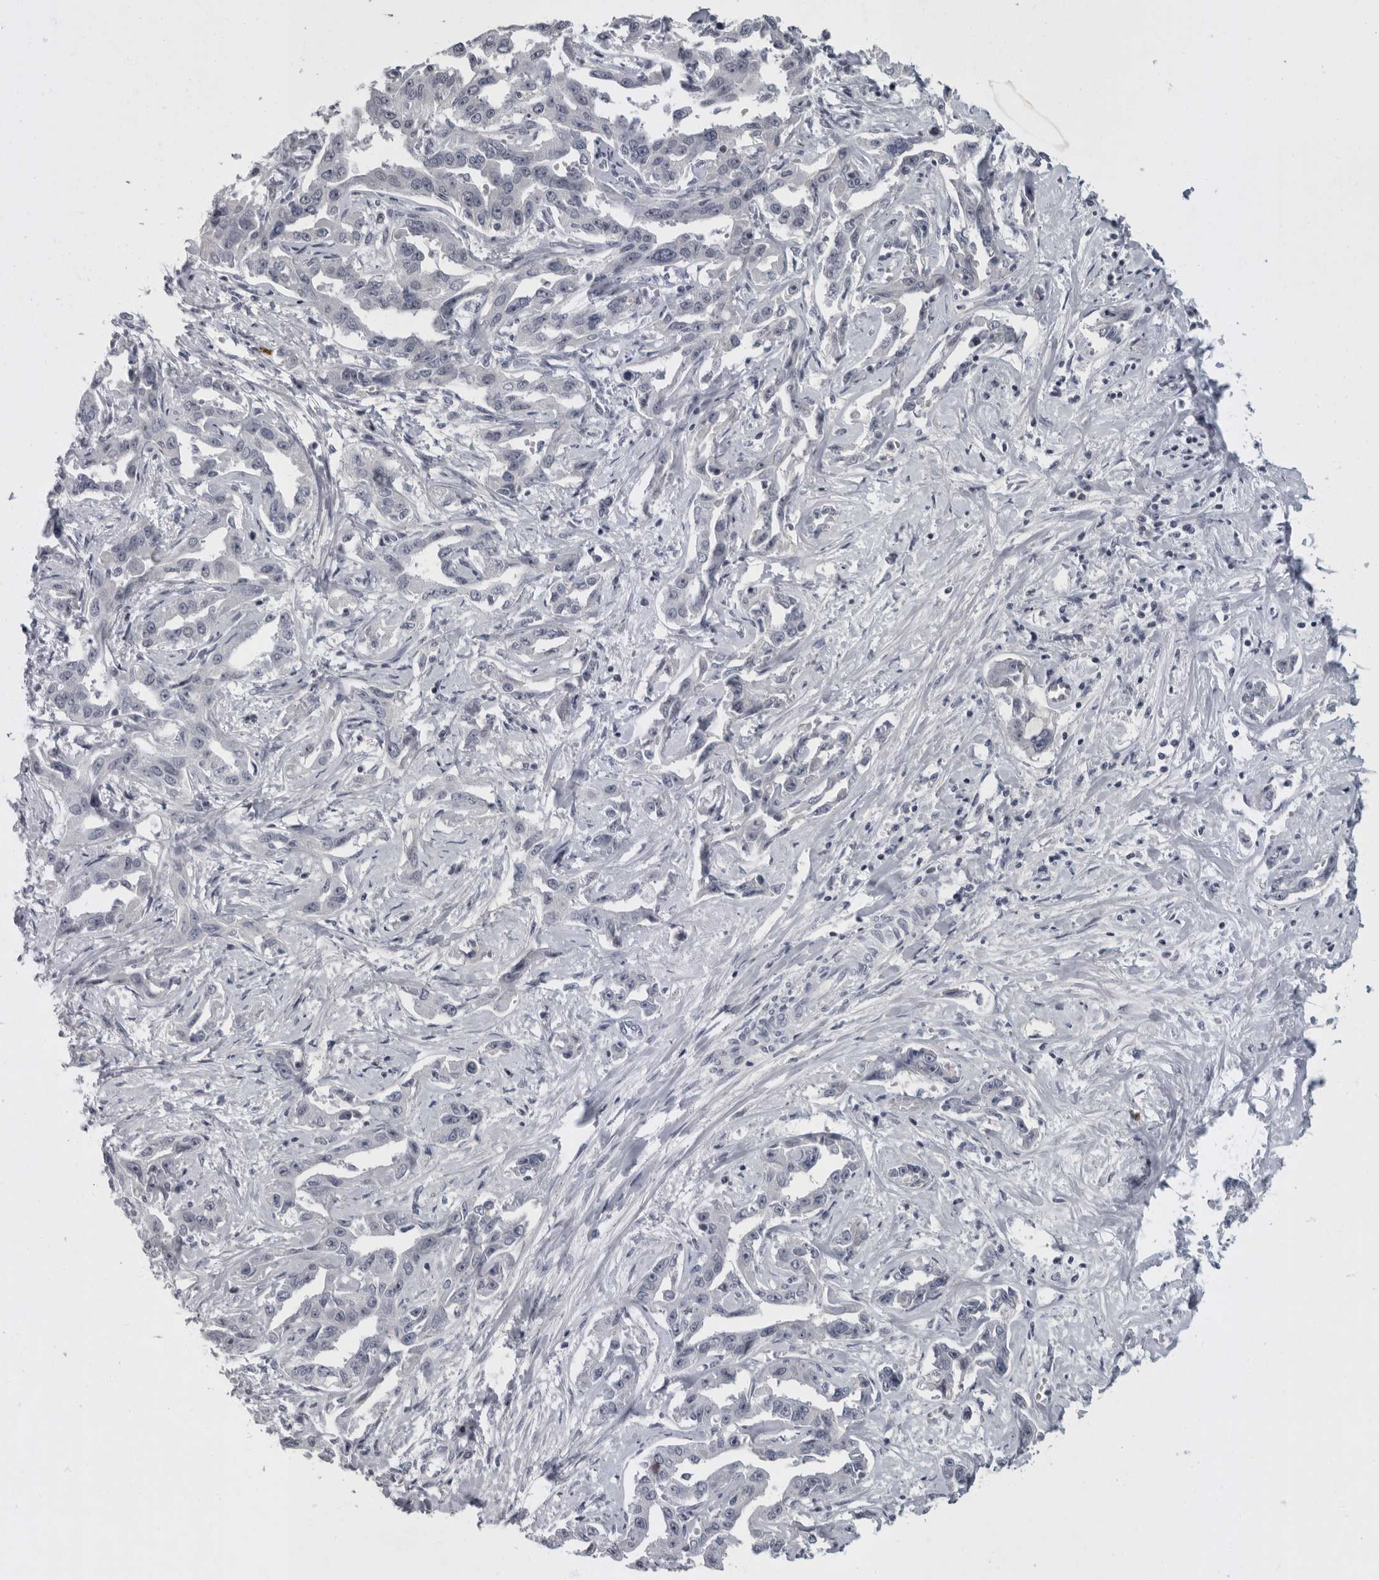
{"staining": {"intensity": "negative", "quantity": "none", "location": "none"}, "tissue": "liver cancer", "cell_type": "Tumor cells", "image_type": "cancer", "snomed": [{"axis": "morphology", "description": "Cholangiocarcinoma"}, {"axis": "topography", "description": "Liver"}], "caption": "Immunohistochemical staining of liver cancer (cholangiocarcinoma) reveals no significant expression in tumor cells.", "gene": "SLC25A39", "patient": {"sex": "male", "age": 59}}